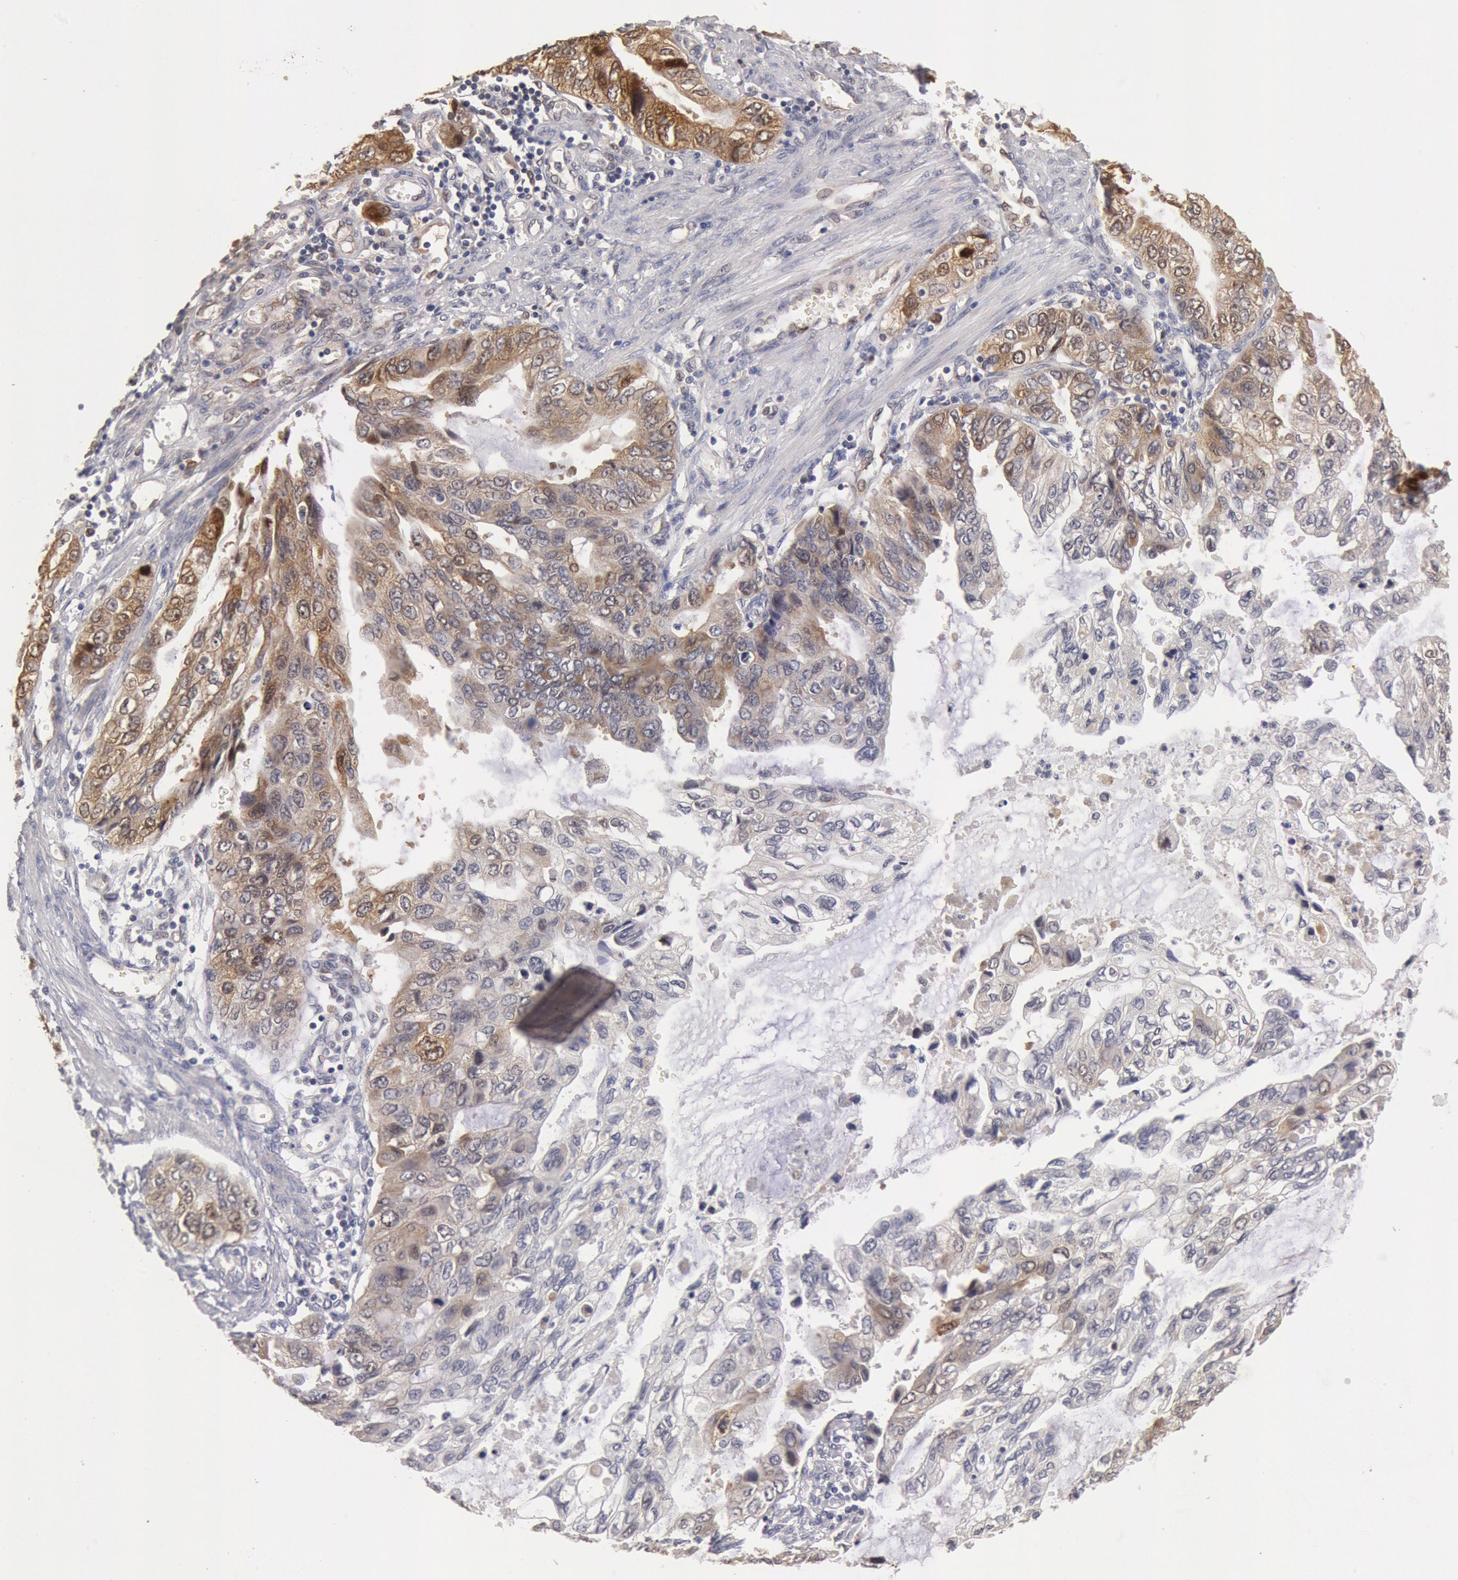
{"staining": {"intensity": "weak", "quantity": "25%-75%", "location": "cytoplasmic/membranous"}, "tissue": "stomach cancer", "cell_type": "Tumor cells", "image_type": "cancer", "snomed": [{"axis": "morphology", "description": "Adenocarcinoma, NOS"}, {"axis": "topography", "description": "Stomach, upper"}], "caption": "A low amount of weak cytoplasmic/membranous staining is present in about 25%-75% of tumor cells in stomach adenocarcinoma tissue.", "gene": "DNAJA1", "patient": {"sex": "female", "age": 52}}